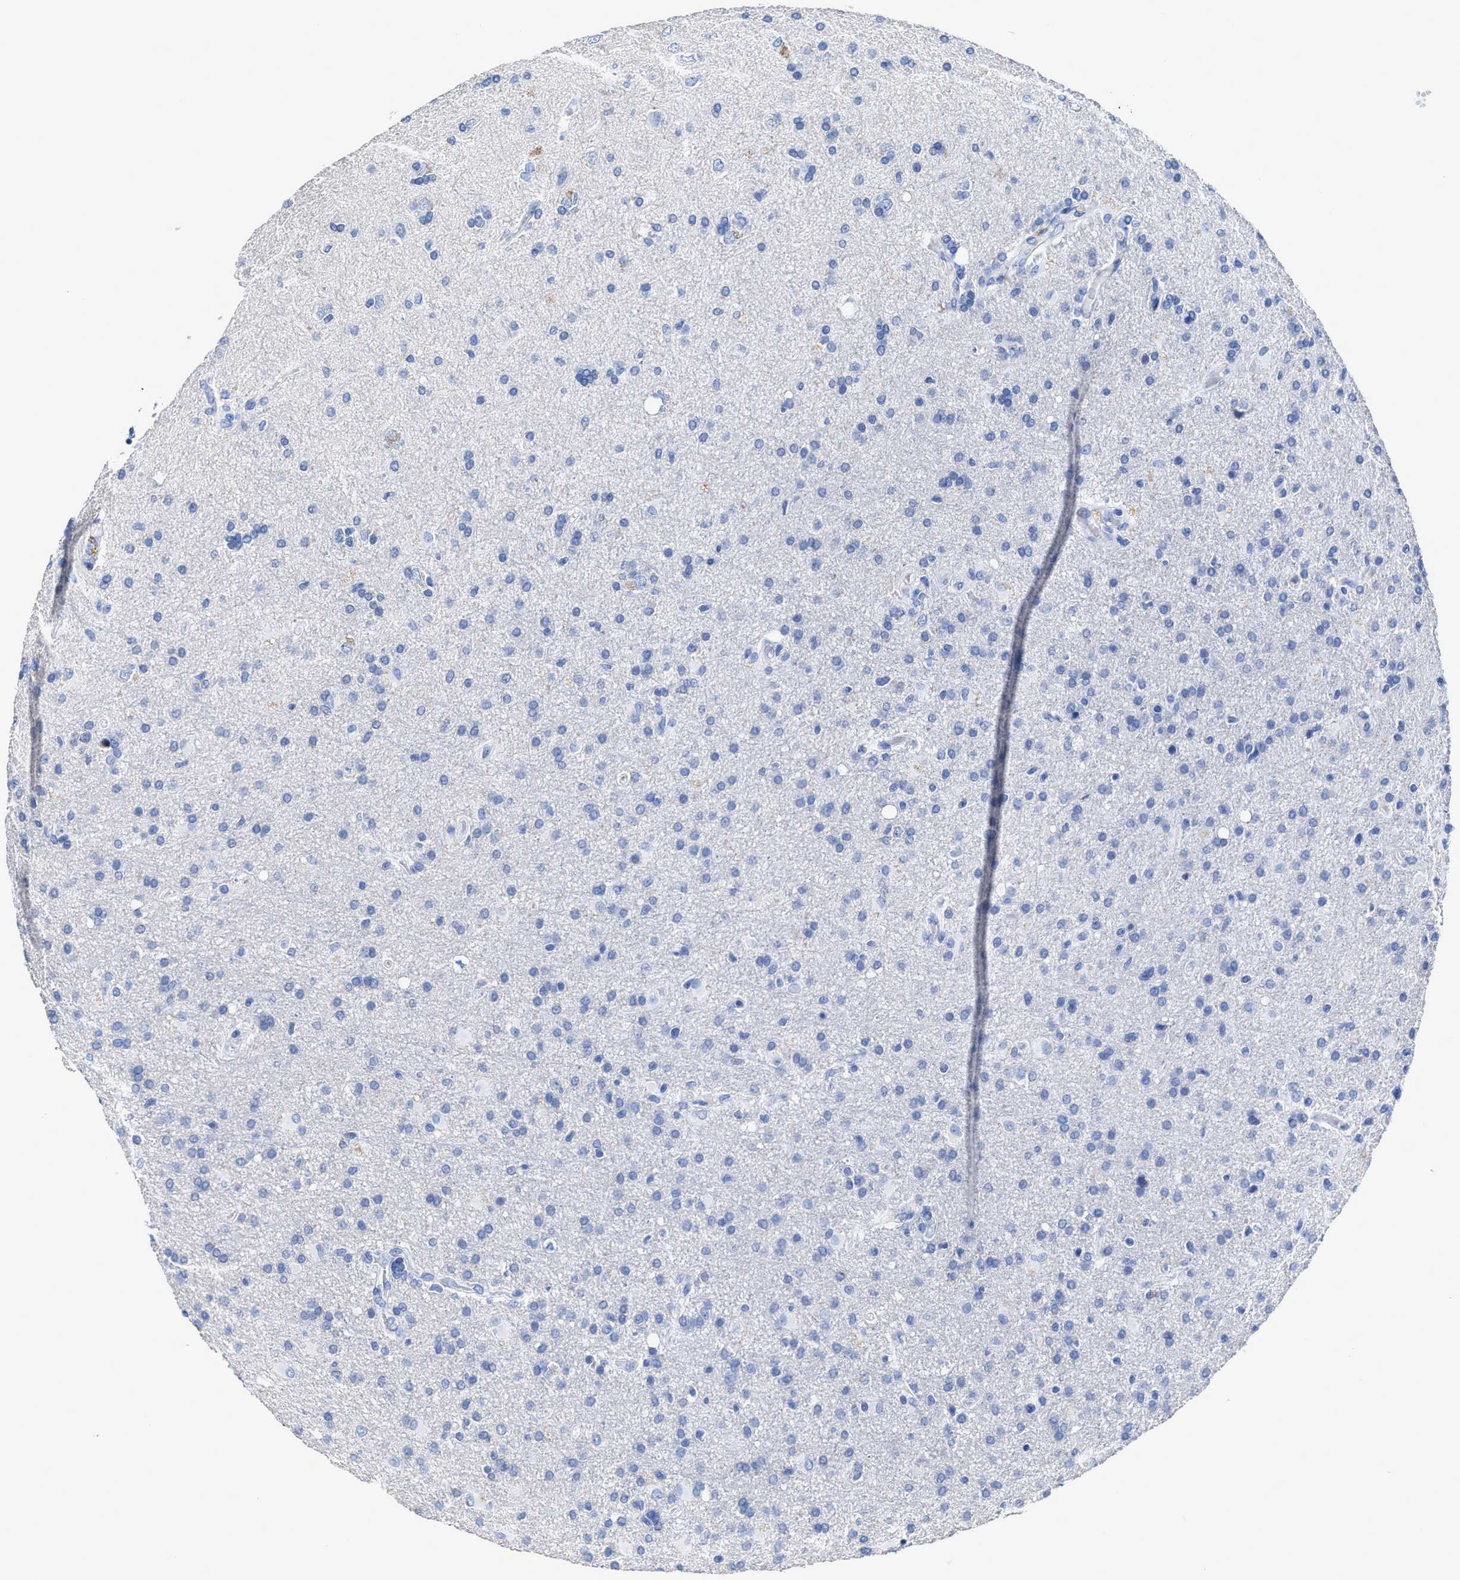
{"staining": {"intensity": "negative", "quantity": "none", "location": "none"}, "tissue": "glioma", "cell_type": "Tumor cells", "image_type": "cancer", "snomed": [{"axis": "morphology", "description": "Glioma, malignant, High grade"}, {"axis": "topography", "description": "Brain"}], "caption": "Tumor cells are negative for brown protein staining in malignant glioma (high-grade).", "gene": "CEACAM5", "patient": {"sex": "male", "age": 72}}